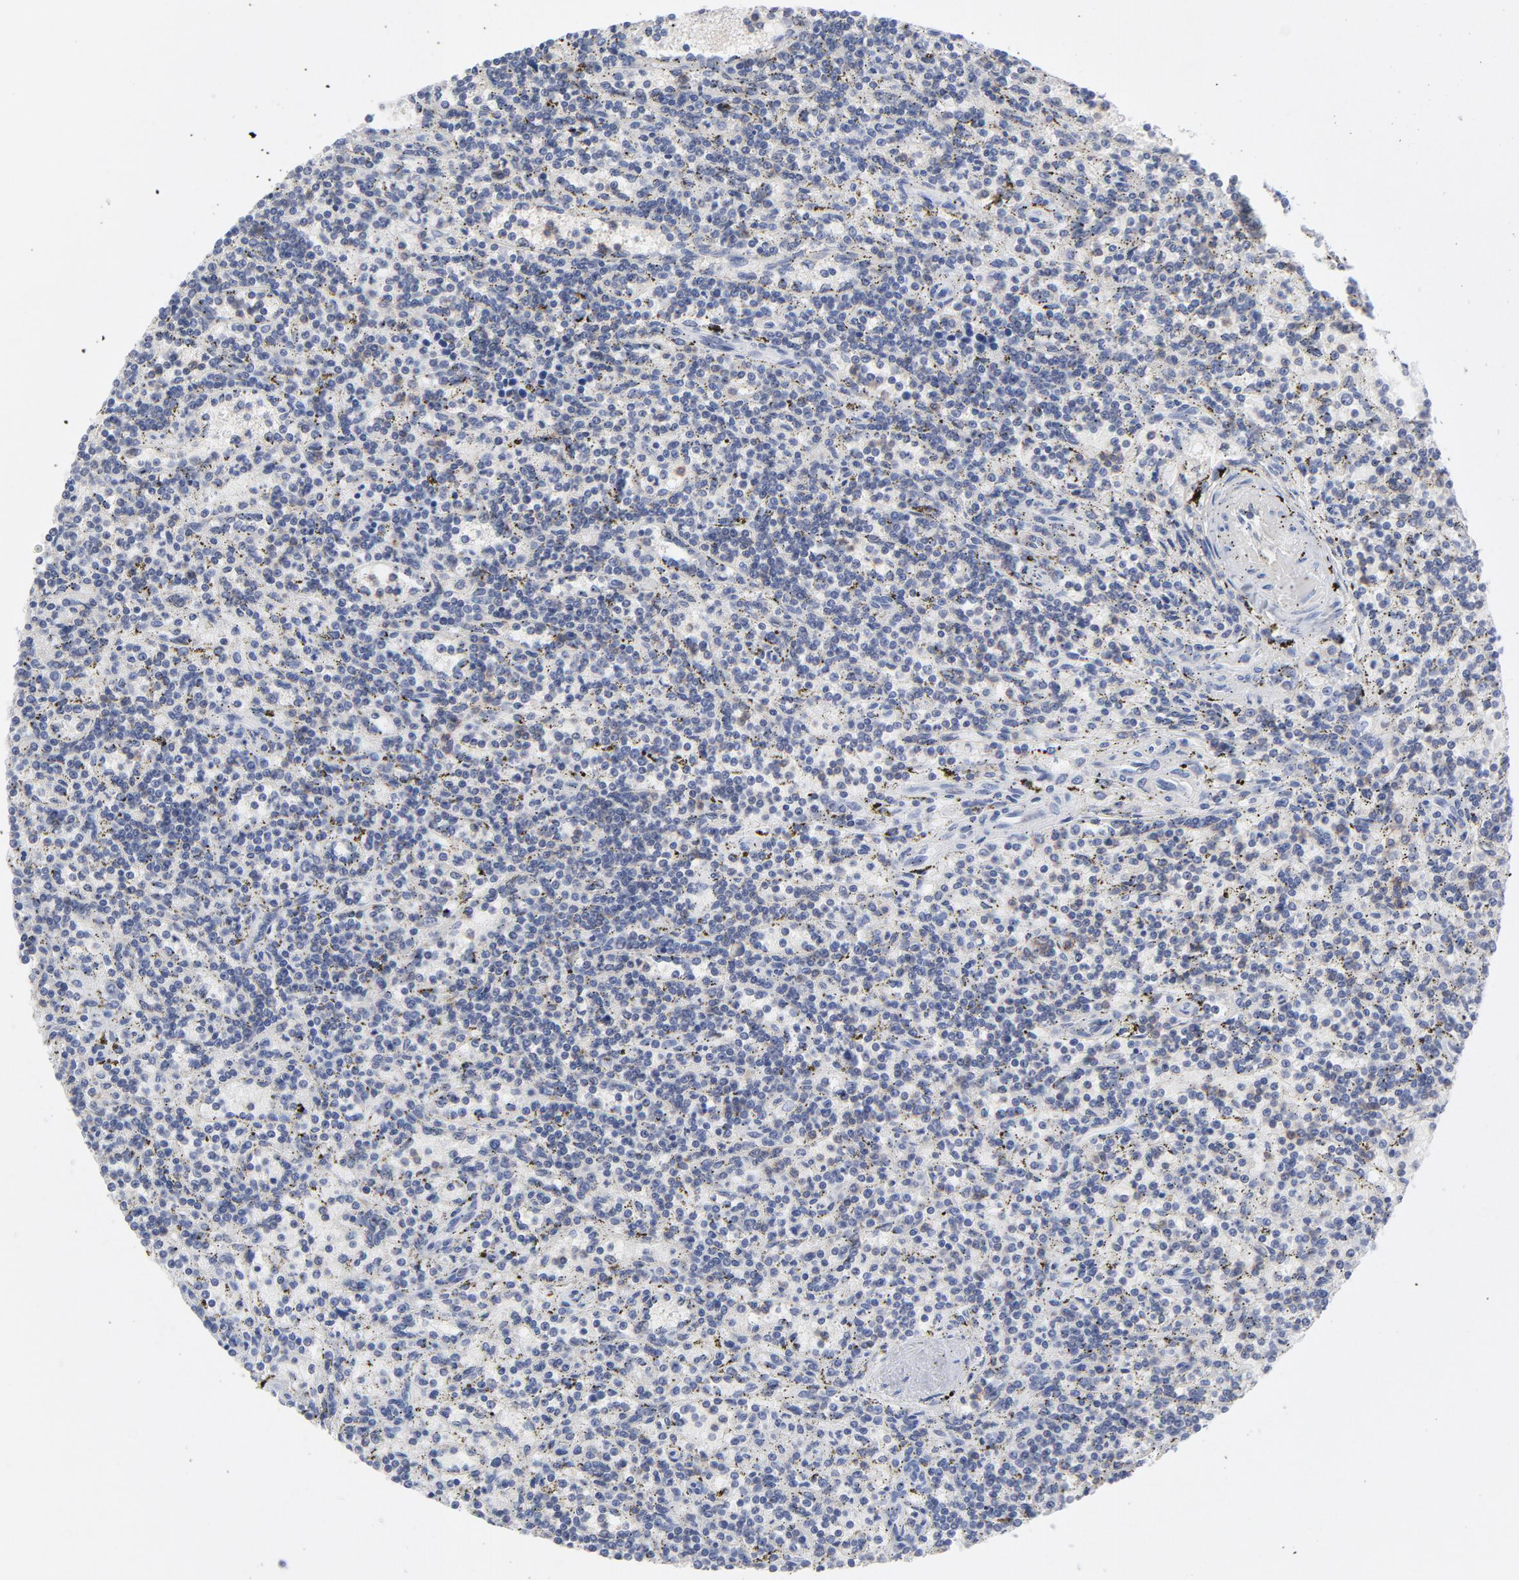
{"staining": {"intensity": "negative", "quantity": "none", "location": "none"}, "tissue": "lymphoma", "cell_type": "Tumor cells", "image_type": "cancer", "snomed": [{"axis": "morphology", "description": "Malignant lymphoma, non-Hodgkin's type, Low grade"}, {"axis": "topography", "description": "Spleen"}], "caption": "Histopathology image shows no significant protein expression in tumor cells of lymphoma.", "gene": "P2RY8", "patient": {"sex": "male", "age": 73}}